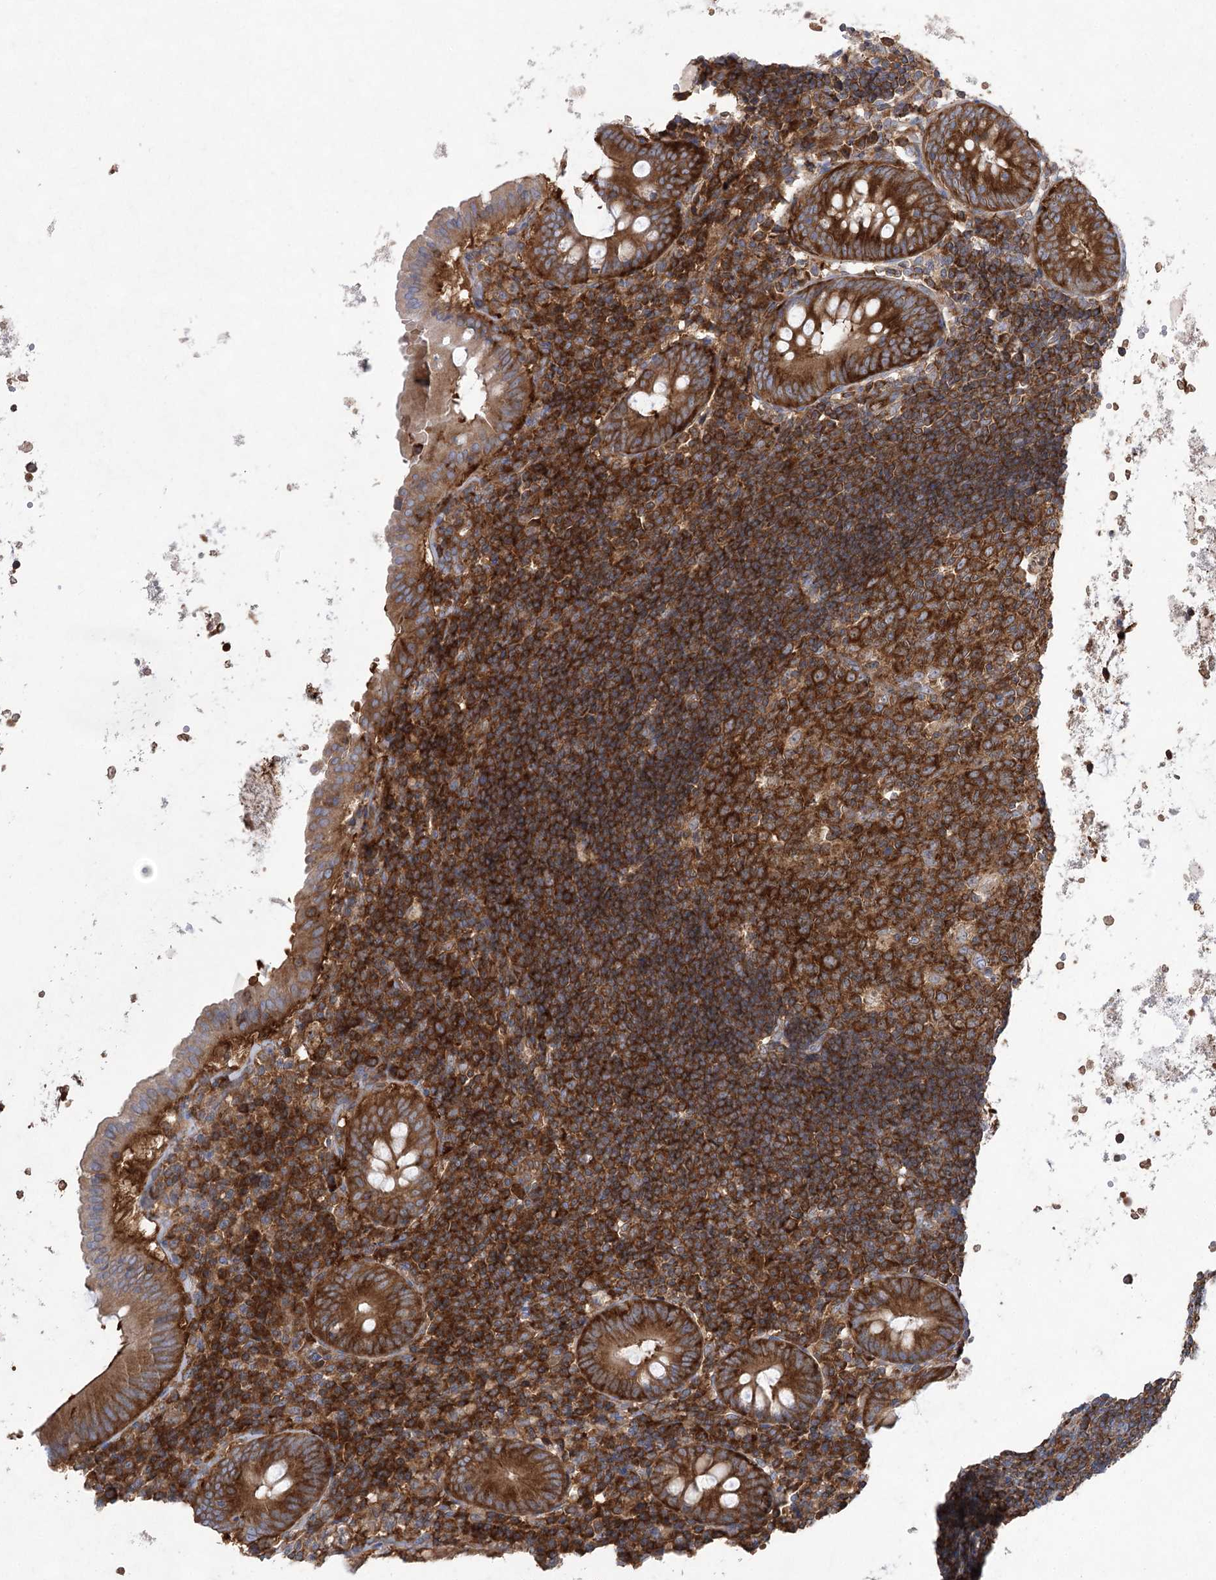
{"staining": {"intensity": "strong", "quantity": ">75%", "location": "cytoplasmic/membranous"}, "tissue": "appendix", "cell_type": "Glandular cells", "image_type": "normal", "snomed": [{"axis": "morphology", "description": "Normal tissue, NOS"}, {"axis": "topography", "description": "Appendix"}], "caption": "The image shows a brown stain indicating the presence of a protein in the cytoplasmic/membranous of glandular cells in appendix. (DAB IHC, brown staining for protein, blue staining for nuclei).", "gene": "EIF3A", "patient": {"sex": "female", "age": 54}}